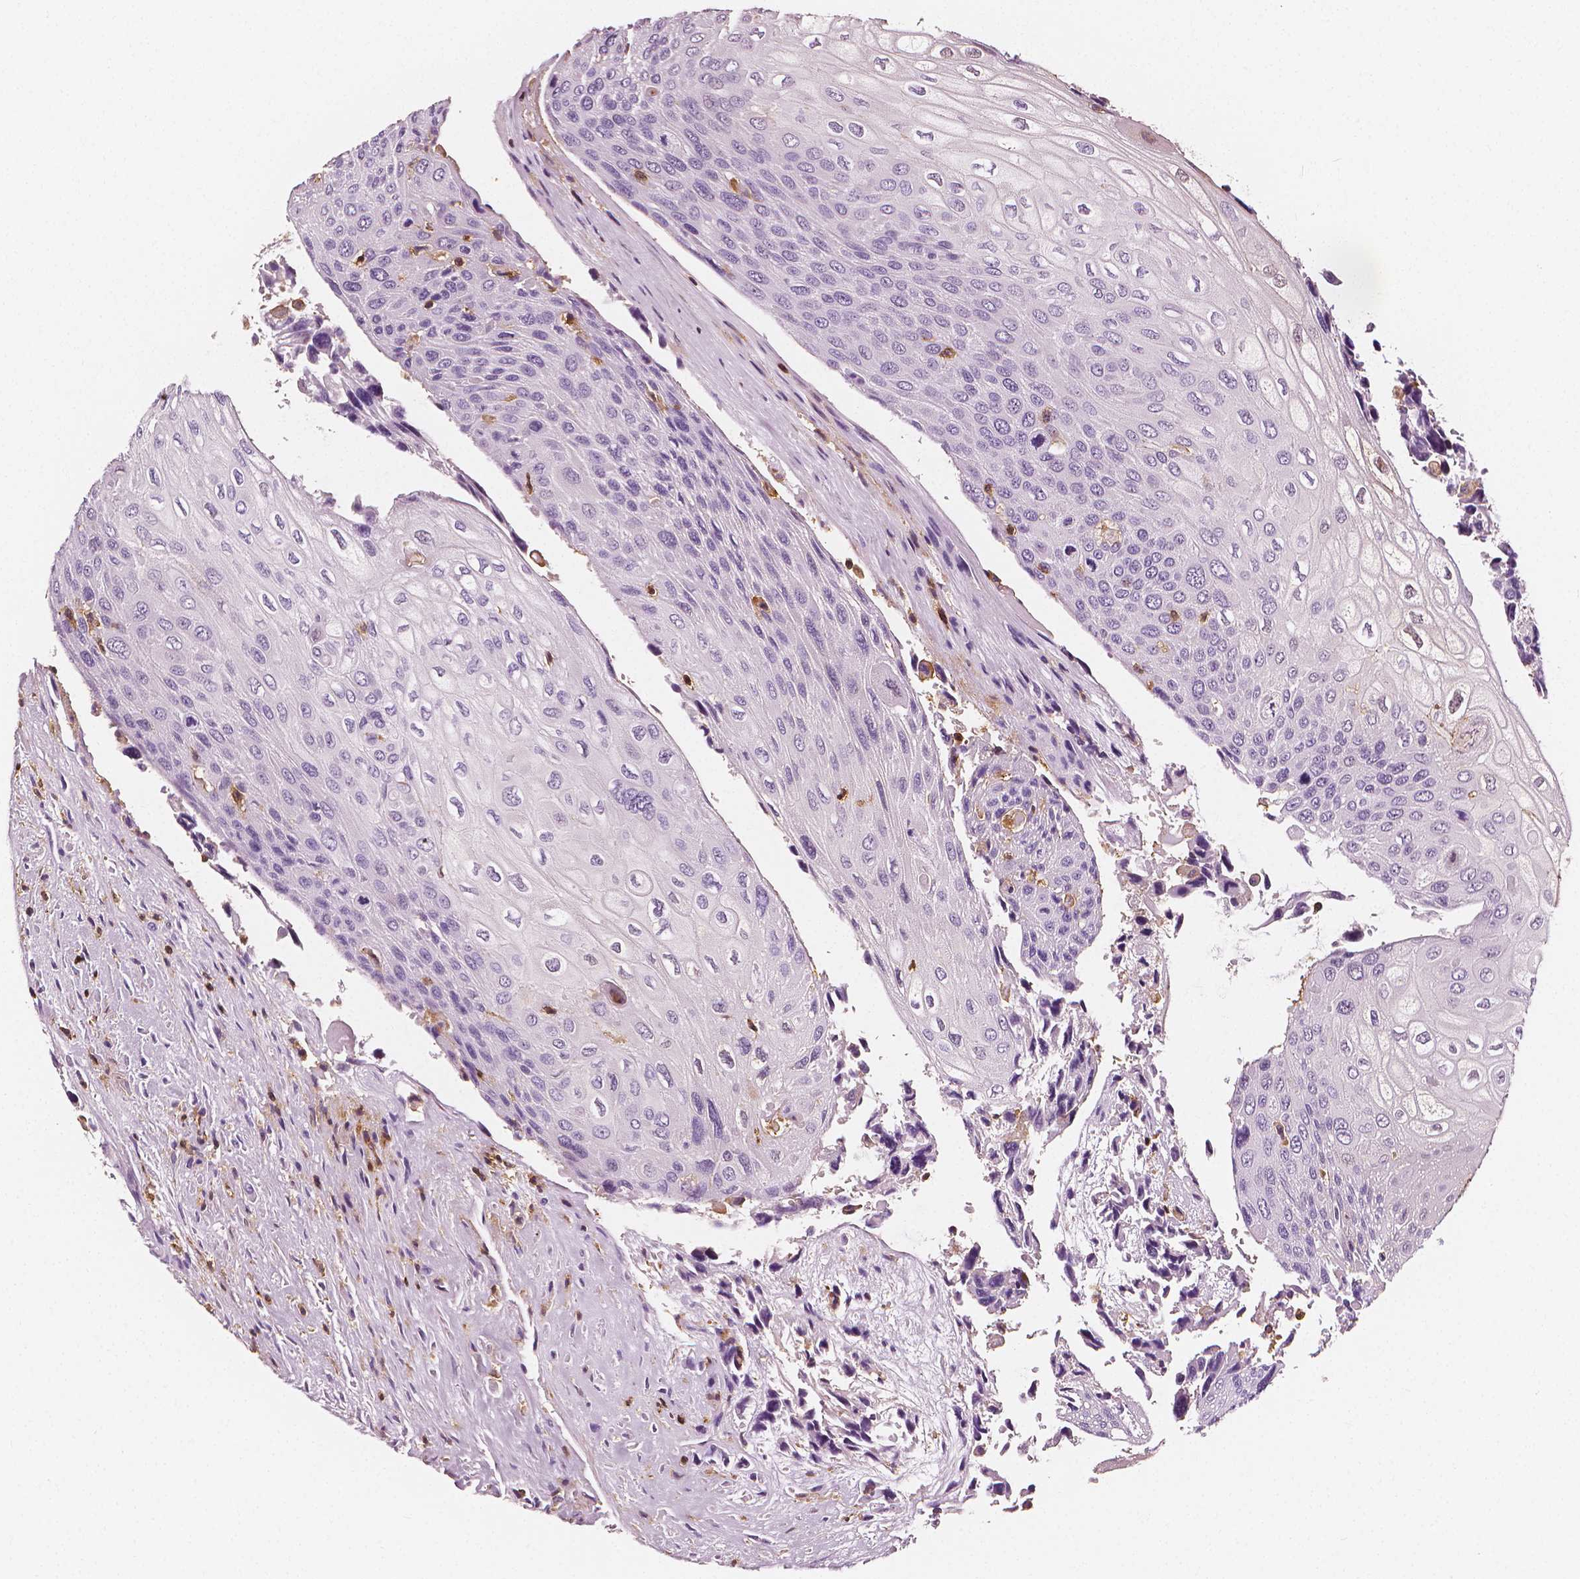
{"staining": {"intensity": "negative", "quantity": "none", "location": "none"}, "tissue": "urothelial cancer", "cell_type": "Tumor cells", "image_type": "cancer", "snomed": [{"axis": "morphology", "description": "Urothelial carcinoma, High grade"}, {"axis": "topography", "description": "Urinary bladder"}], "caption": "High magnification brightfield microscopy of urothelial cancer stained with DAB (brown) and counterstained with hematoxylin (blue): tumor cells show no significant staining.", "gene": "PTPRC", "patient": {"sex": "female", "age": 70}}